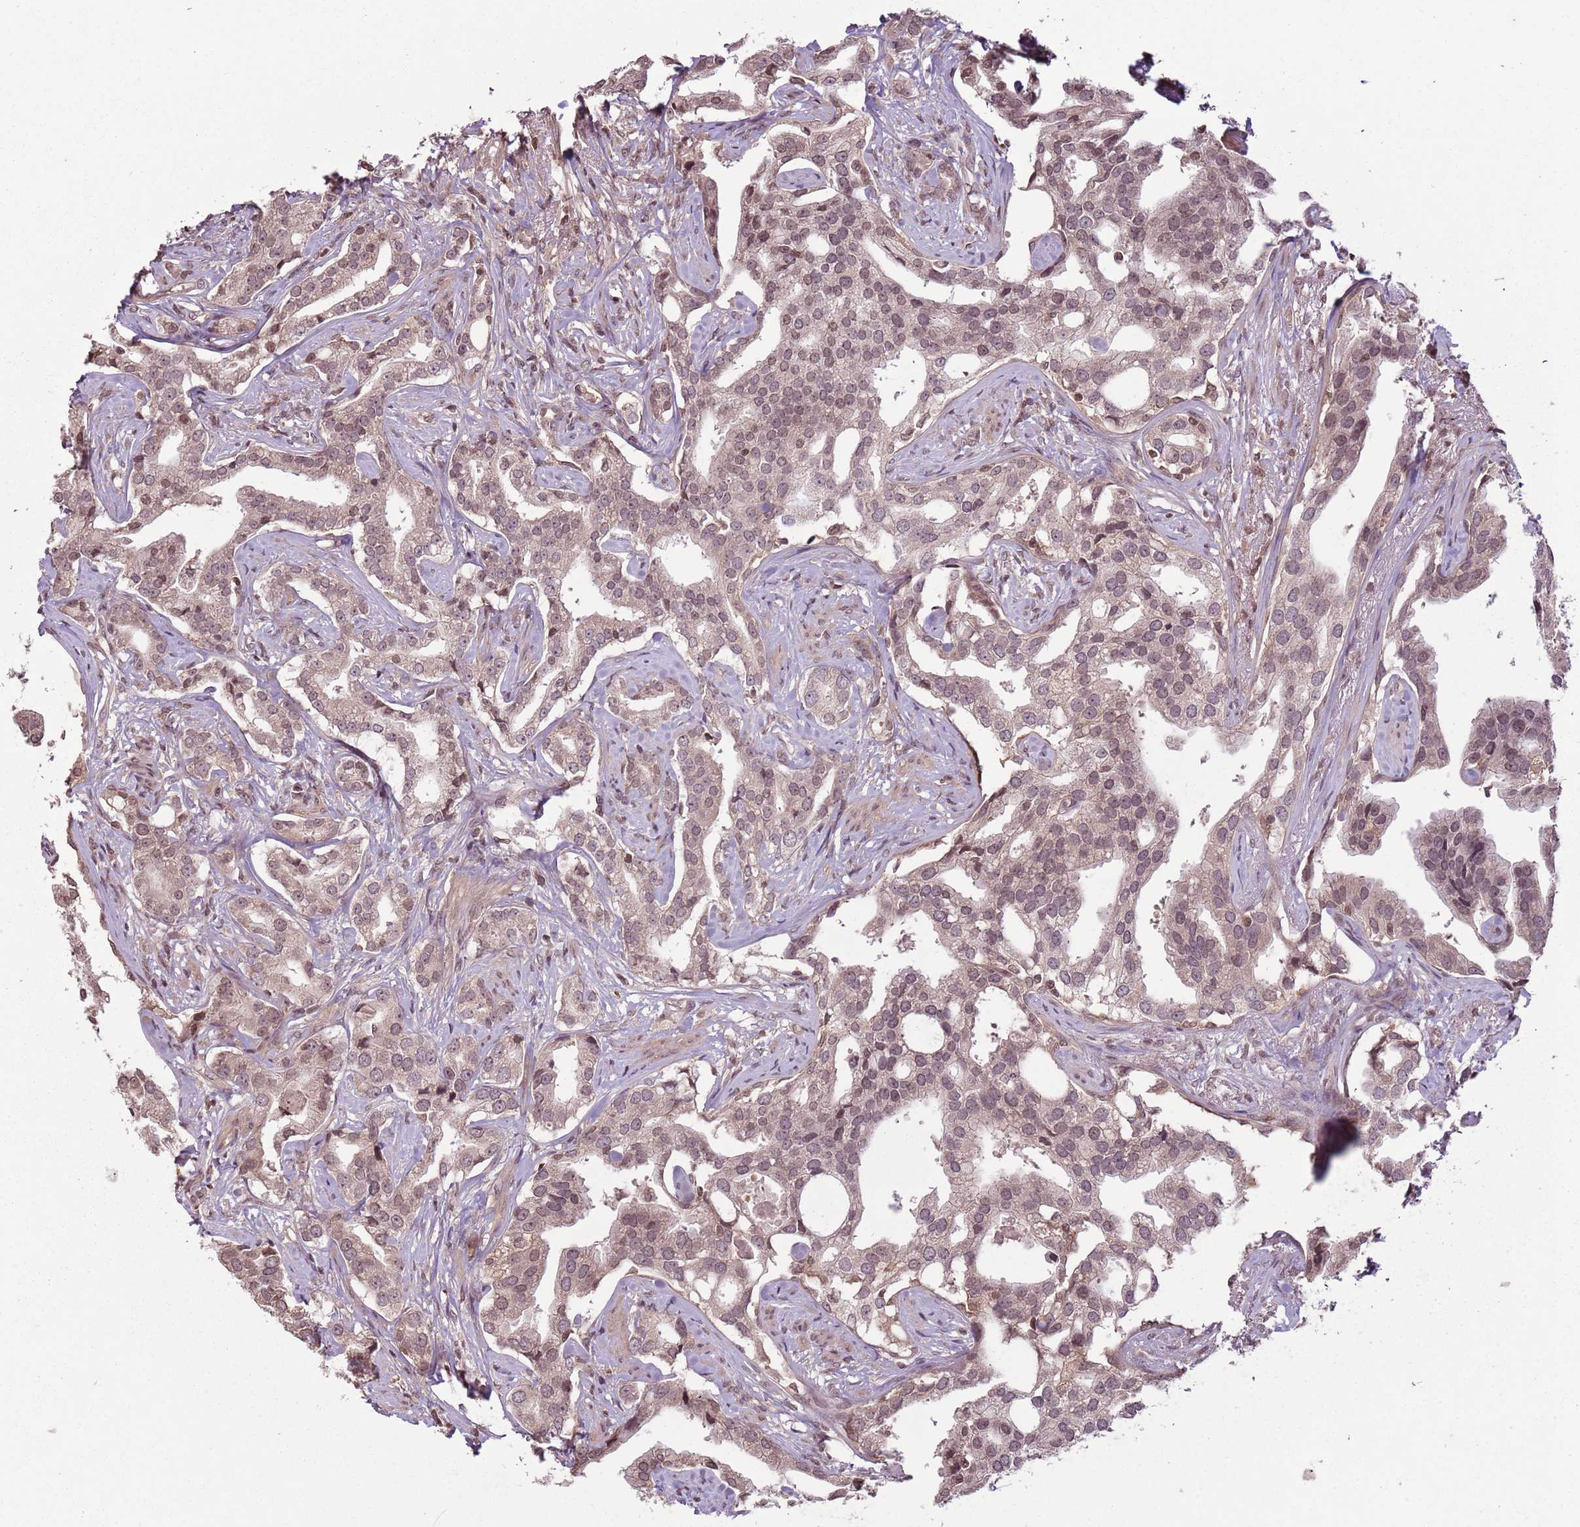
{"staining": {"intensity": "weak", "quantity": ">75%", "location": "cytoplasmic/membranous,nuclear"}, "tissue": "prostate cancer", "cell_type": "Tumor cells", "image_type": "cancer", "snomed": [{"axis": "morphology", "description": "Adenocarcinoma, High grade"}, {"axis": "topography", "description": "Prostate"}], "caption": "An IHC histopathology image of tumor tissue is shown. Protein staining in brown shows weak cytoplasmic/membranous and nuclear positivity in adenocarcinoma (high-grade) (prostate) within tumor cells.", "gene": "CAPN9", "patient": {"sex": "male", "age": 67}}